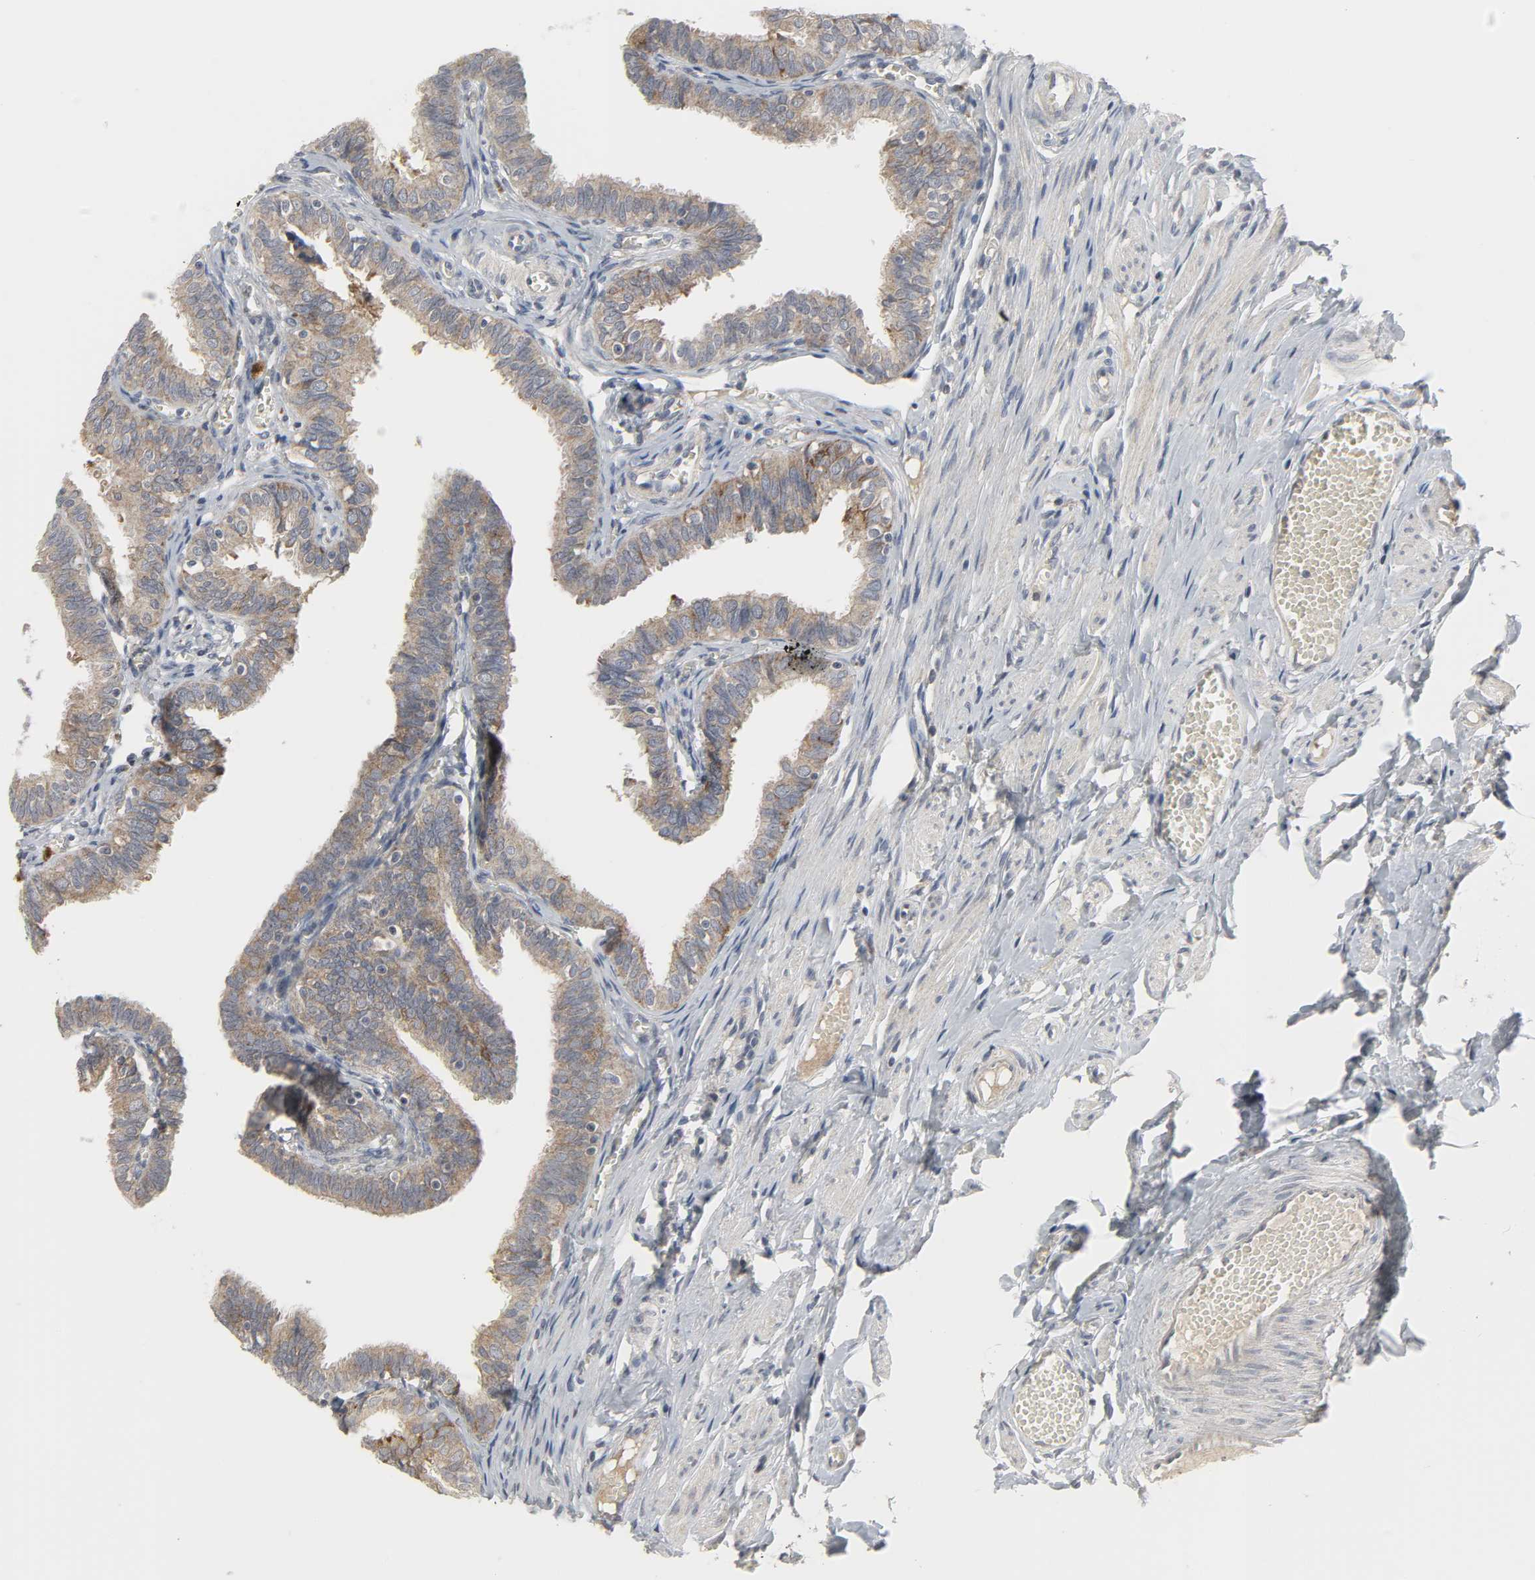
{"staining": {"intensity": "moderate", "quantity": ">75%", "location": "cytoplasmic/membranous"}, "tissue": "fallopian tube", "cell_type": "Glandular cells", "image_type": "normal", "snomed": [{"axis": "morphology", "description": "Normal tissue, NOS"}, {"axis": "topography", "description": "Fallopian tube"}], "caption": "Immunohistochemistry photomicrograph of benign fallopian tube stained for a protein (brown), which exhibits medium levels of moderate cytoplasmic/membranous expression in approximately >75% of glandular cells.", "gene": "CLIP1", "patient": {"sex": "female", "age": 46}}